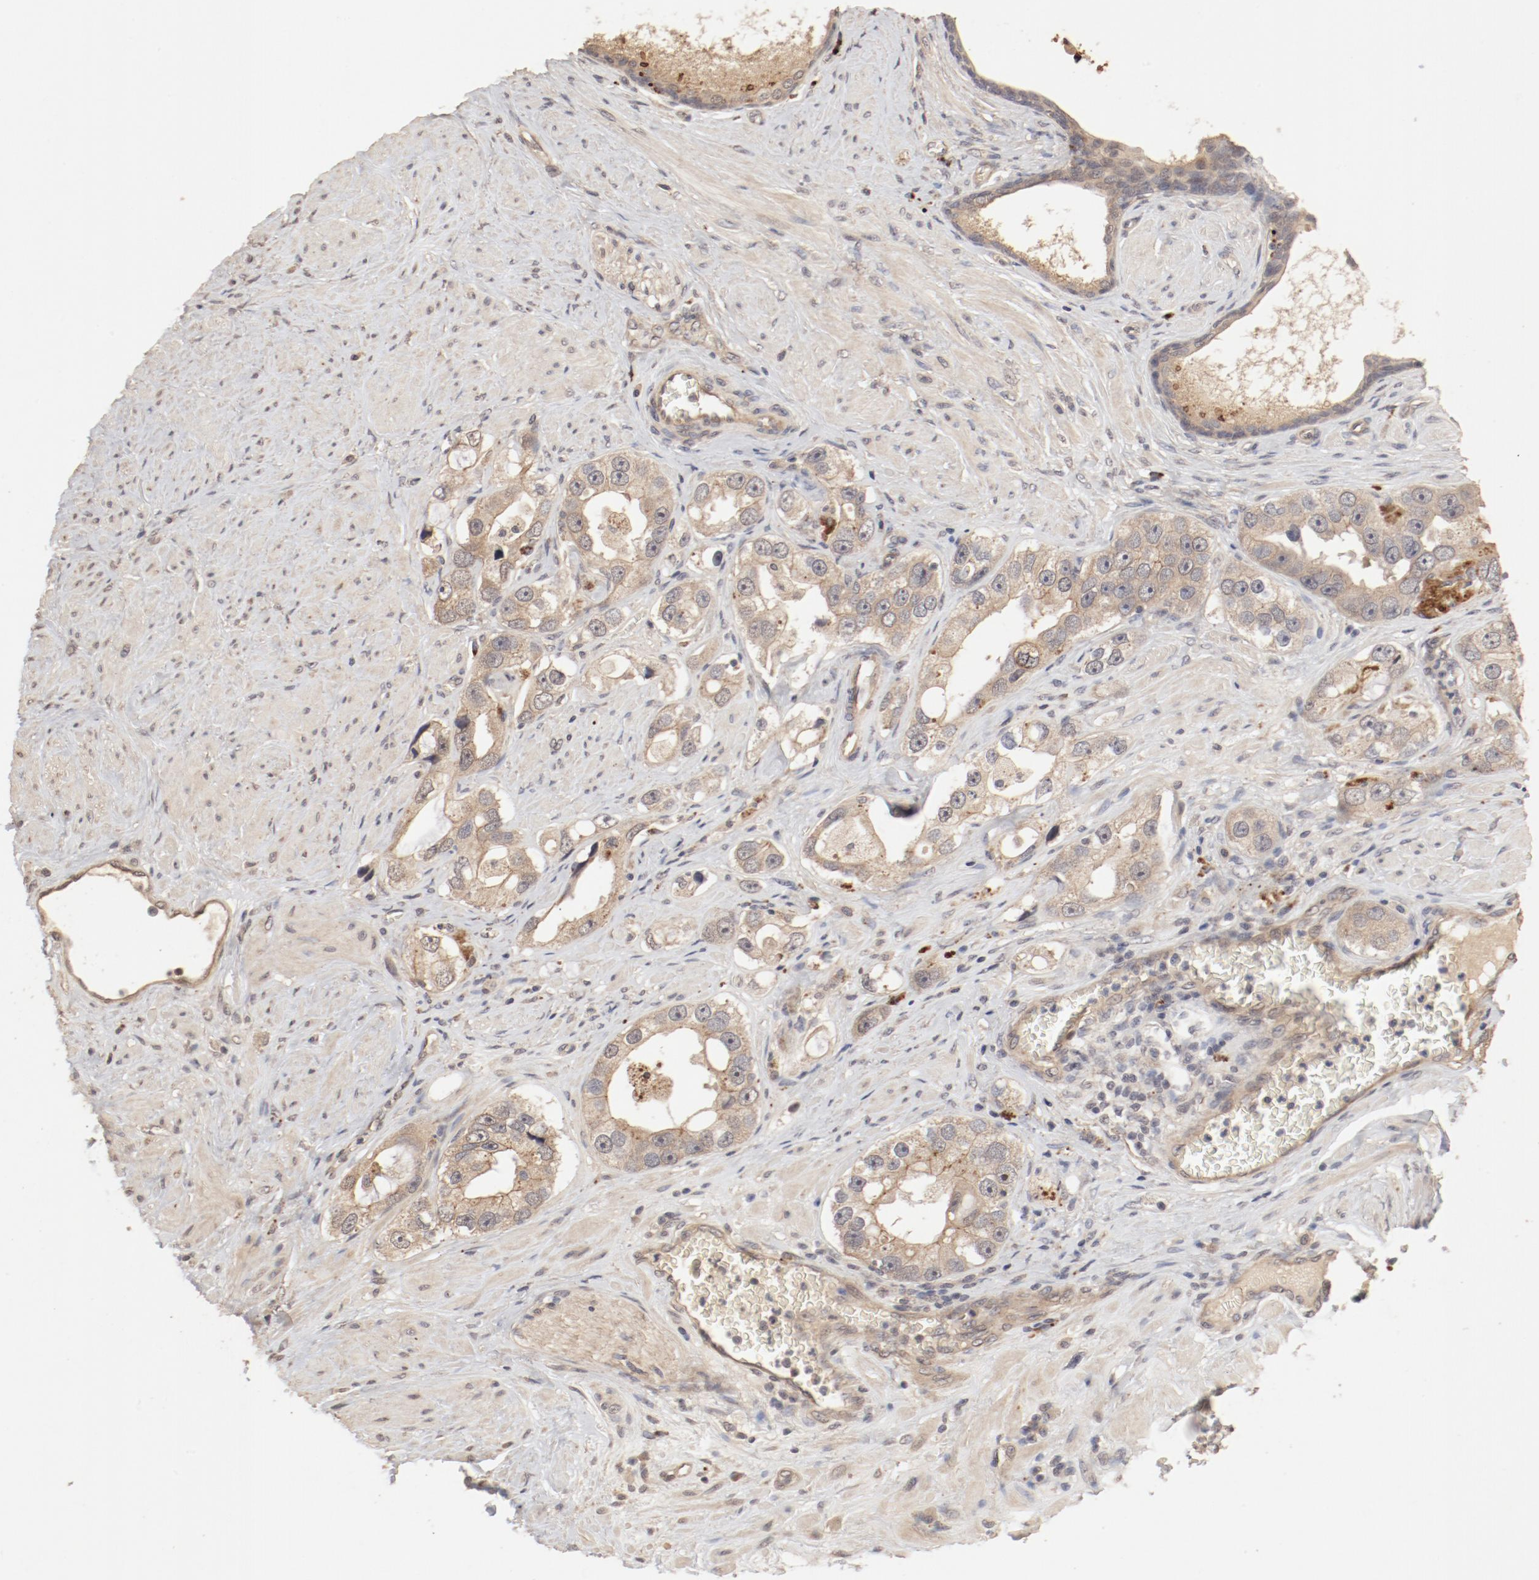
{"staining": {"intensity": "moderate", "quantity": ">75%", "location": "cytoplasmic/membranous"}, "tissue": "prostate cancer", "cell_type": "Tumor cells", "image_type": "cancer", "snomed": [{"axis": "morphology", "description": "Adenocarcinoma, High grade"}, {"axis": "topography", "description": "Prostate"}], "caption": "High-magnification brightfield microscopy of prostate cancer (adenocarcinoma (high-grade)) stained with DAB (brown) and counterstained with hematoxylin (blue). tumor cells exhibit moderate cytoplasmic/membranous staining is identified in about>75% of cells.", "gene": "IL3RA", "patient": {"sex": "male", "age": 63}}